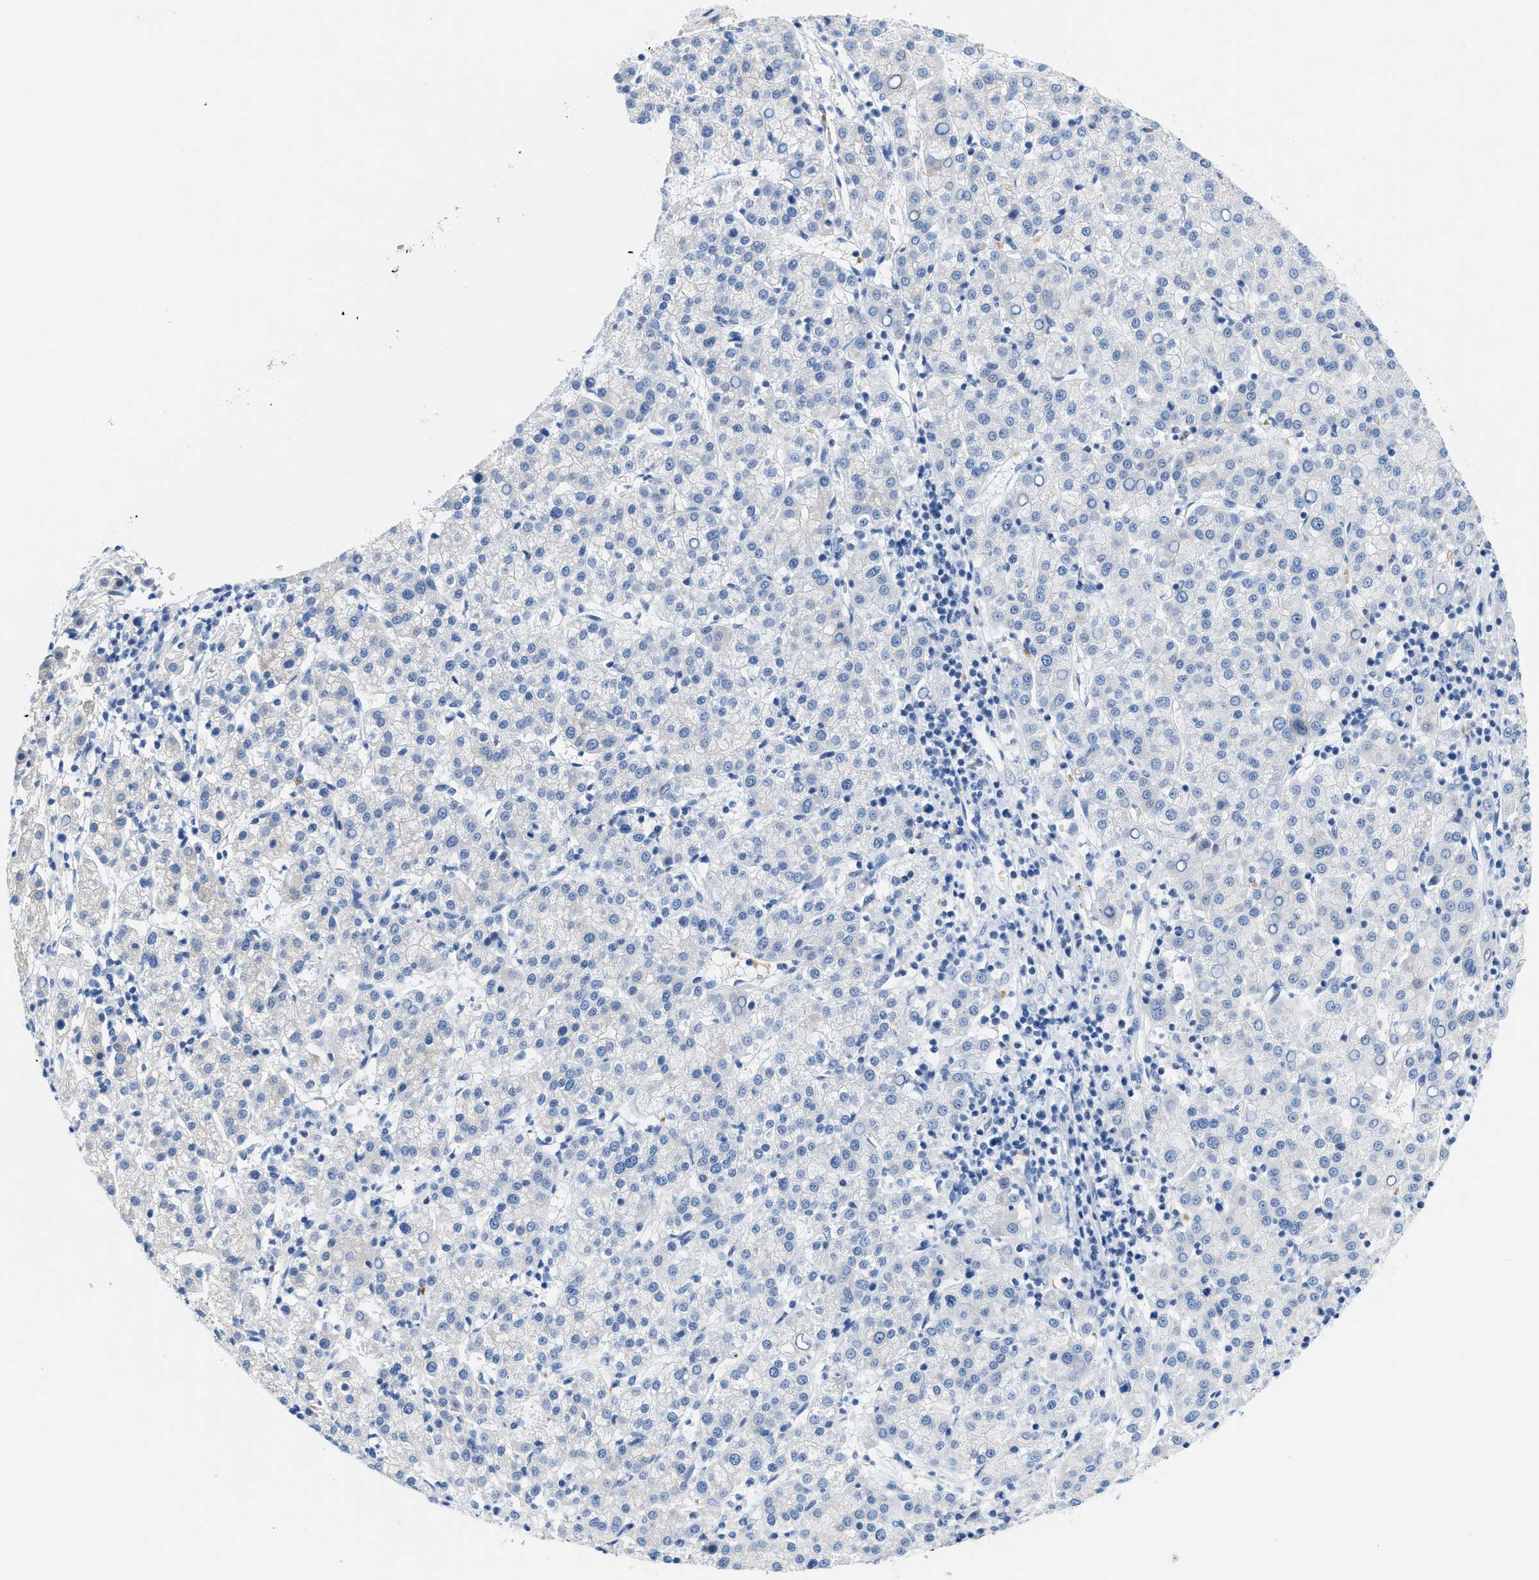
{"staining": {"intensity": "negative", "quantity": "none", "location": "none"}, "tissue": "liver cancer", "cell_type": "Tumor cells", "image_type": "cancer", "snomed": [{"axis": "morphology", "description": "Carcinoma, Hepatocellular, NOS"}, {"axis": "topography", "description": "Liver"}], "caption": "High magnification brightfield microscopy of liver hepatocellular carcinoma stained with DAB (3,3'-diaminobenzidine) (brown) and counterstained with hematoxylin (blue): tumor cells show no significant positivity.", "gene": "BPGM", "patient": {"sex": "female", "age": 58}}